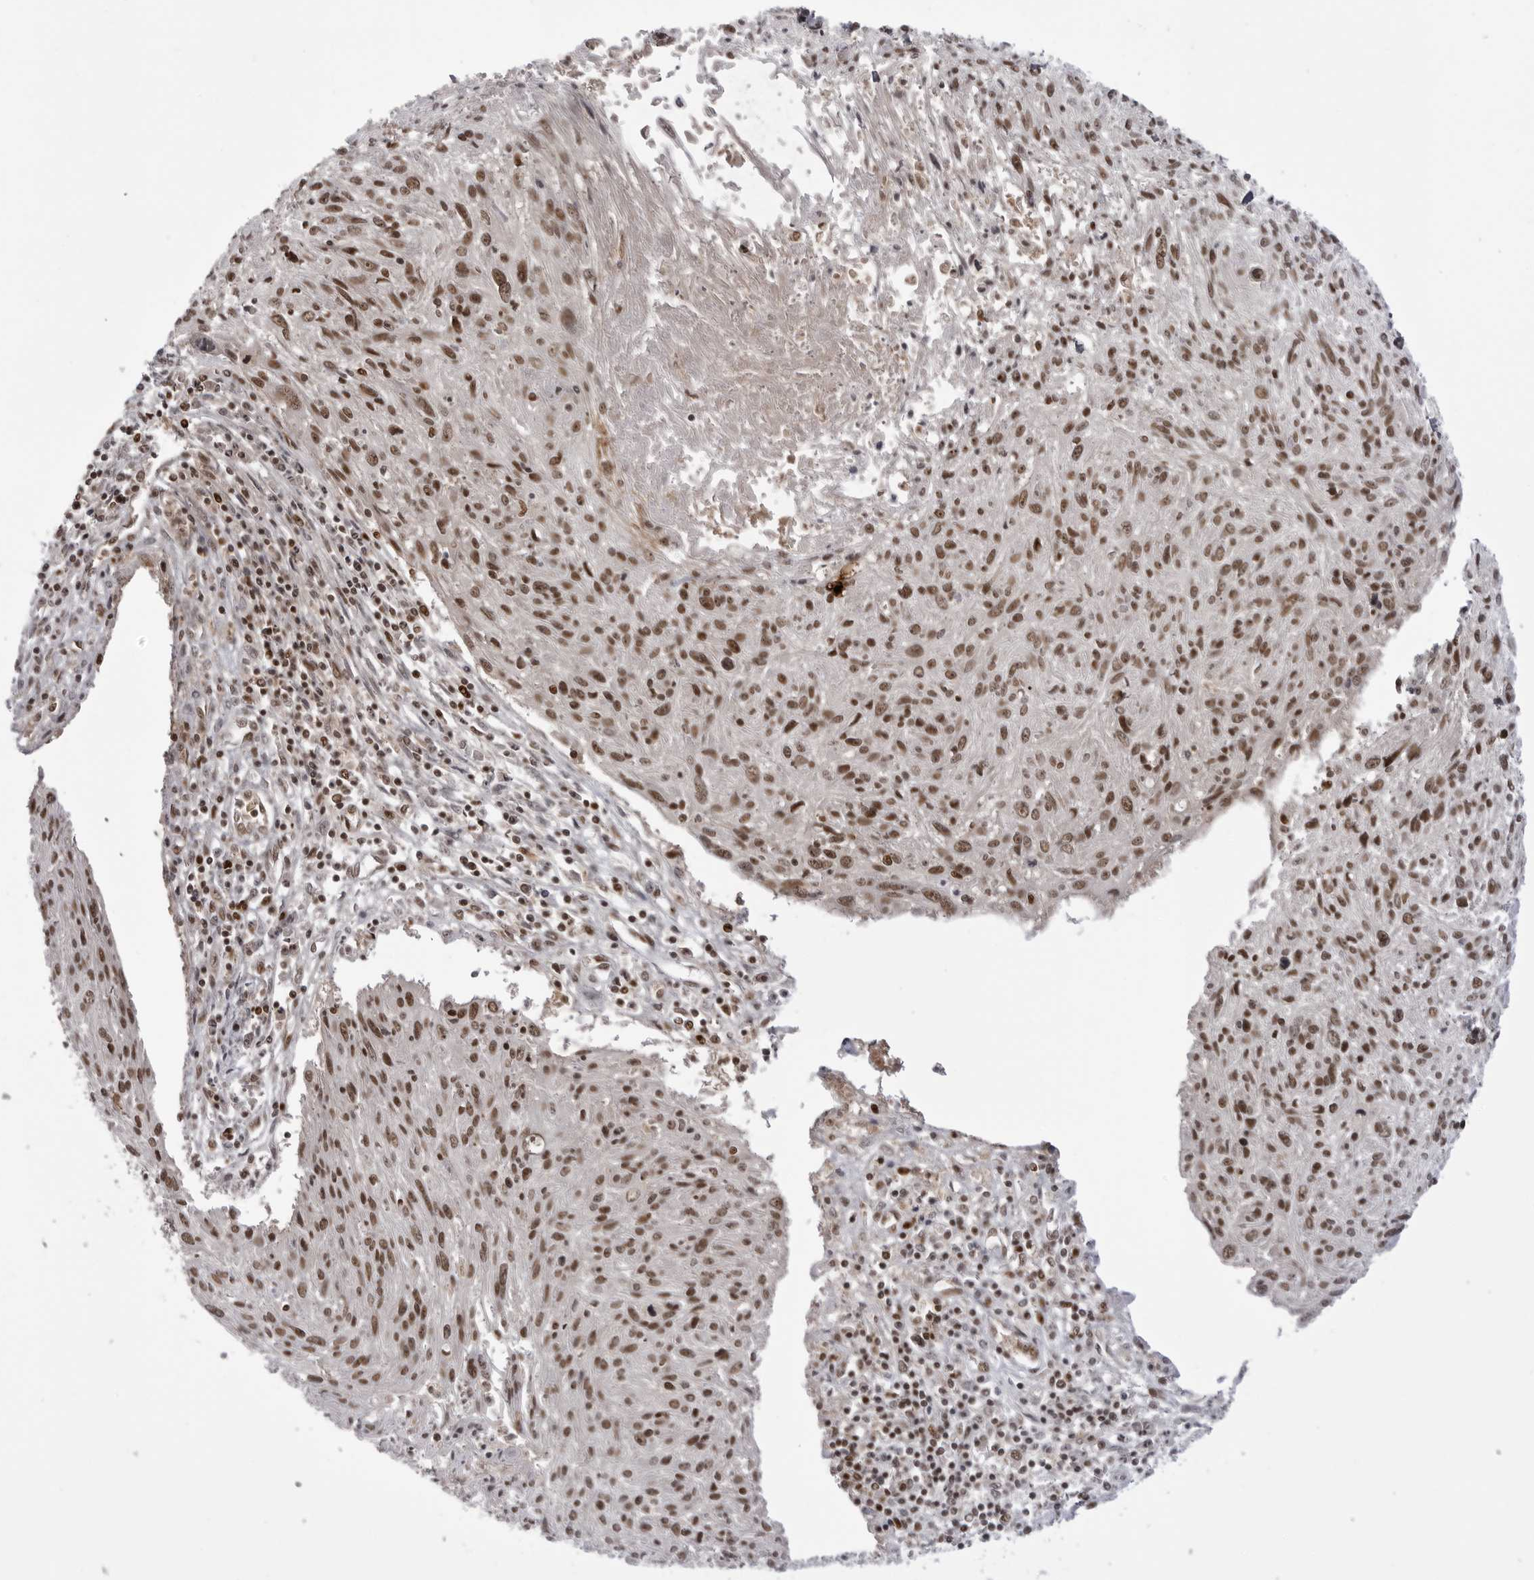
{"staining": {"intensity": "moderate", "quantity": ">75%", "location": "nuclear"}, "tissue": "cervical cancer", "cell_type": "Tumor cells", "image_type": "cancer", "snomed": [{"axis": "morphology", "description": "Squamous cell carcinoma, NOS"}, {"axis": "topography", "description": "Cervix"}], "caption": "This micrograph displays IHC staining of squamous cell carcinoma (cervical), with medium moderate nuclear staining in approximately >75% of tumor cells.", "gene": "PTK2B", "patient": {"sex": "female", "age": 51}}